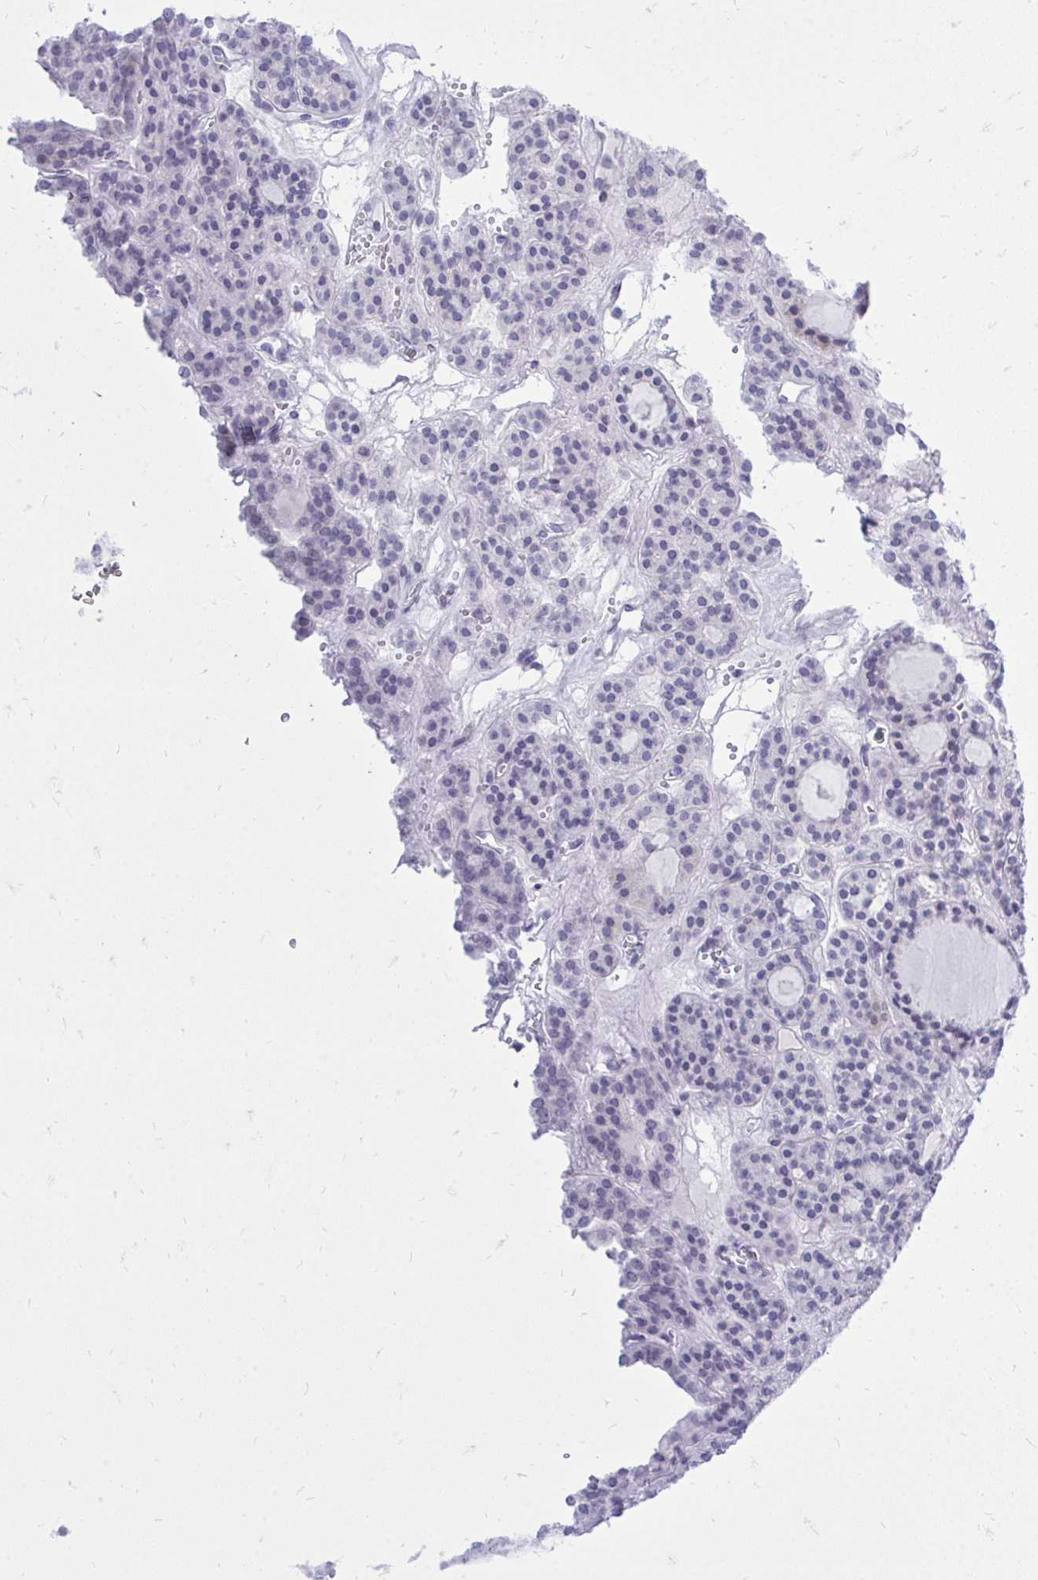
{"staining": {"intensity": "negative", "quantity": "none", "location": "none"}, "tissue": "thyroid cancer", "cell_type": "Tumor cells", "image_type": "cancer", "snomed": [{"axis": "morphology", "description": "Follicular adenoma carcinoma, NOS"}, {"axis": "topography", "description": "Thyroid gland"}], "caption": "The micrograph demonstrates no significant positivity in tumor cells of thyroid cancer.", "gene": "GABRA1", "patient": {"sex": "female", "age": 63}}